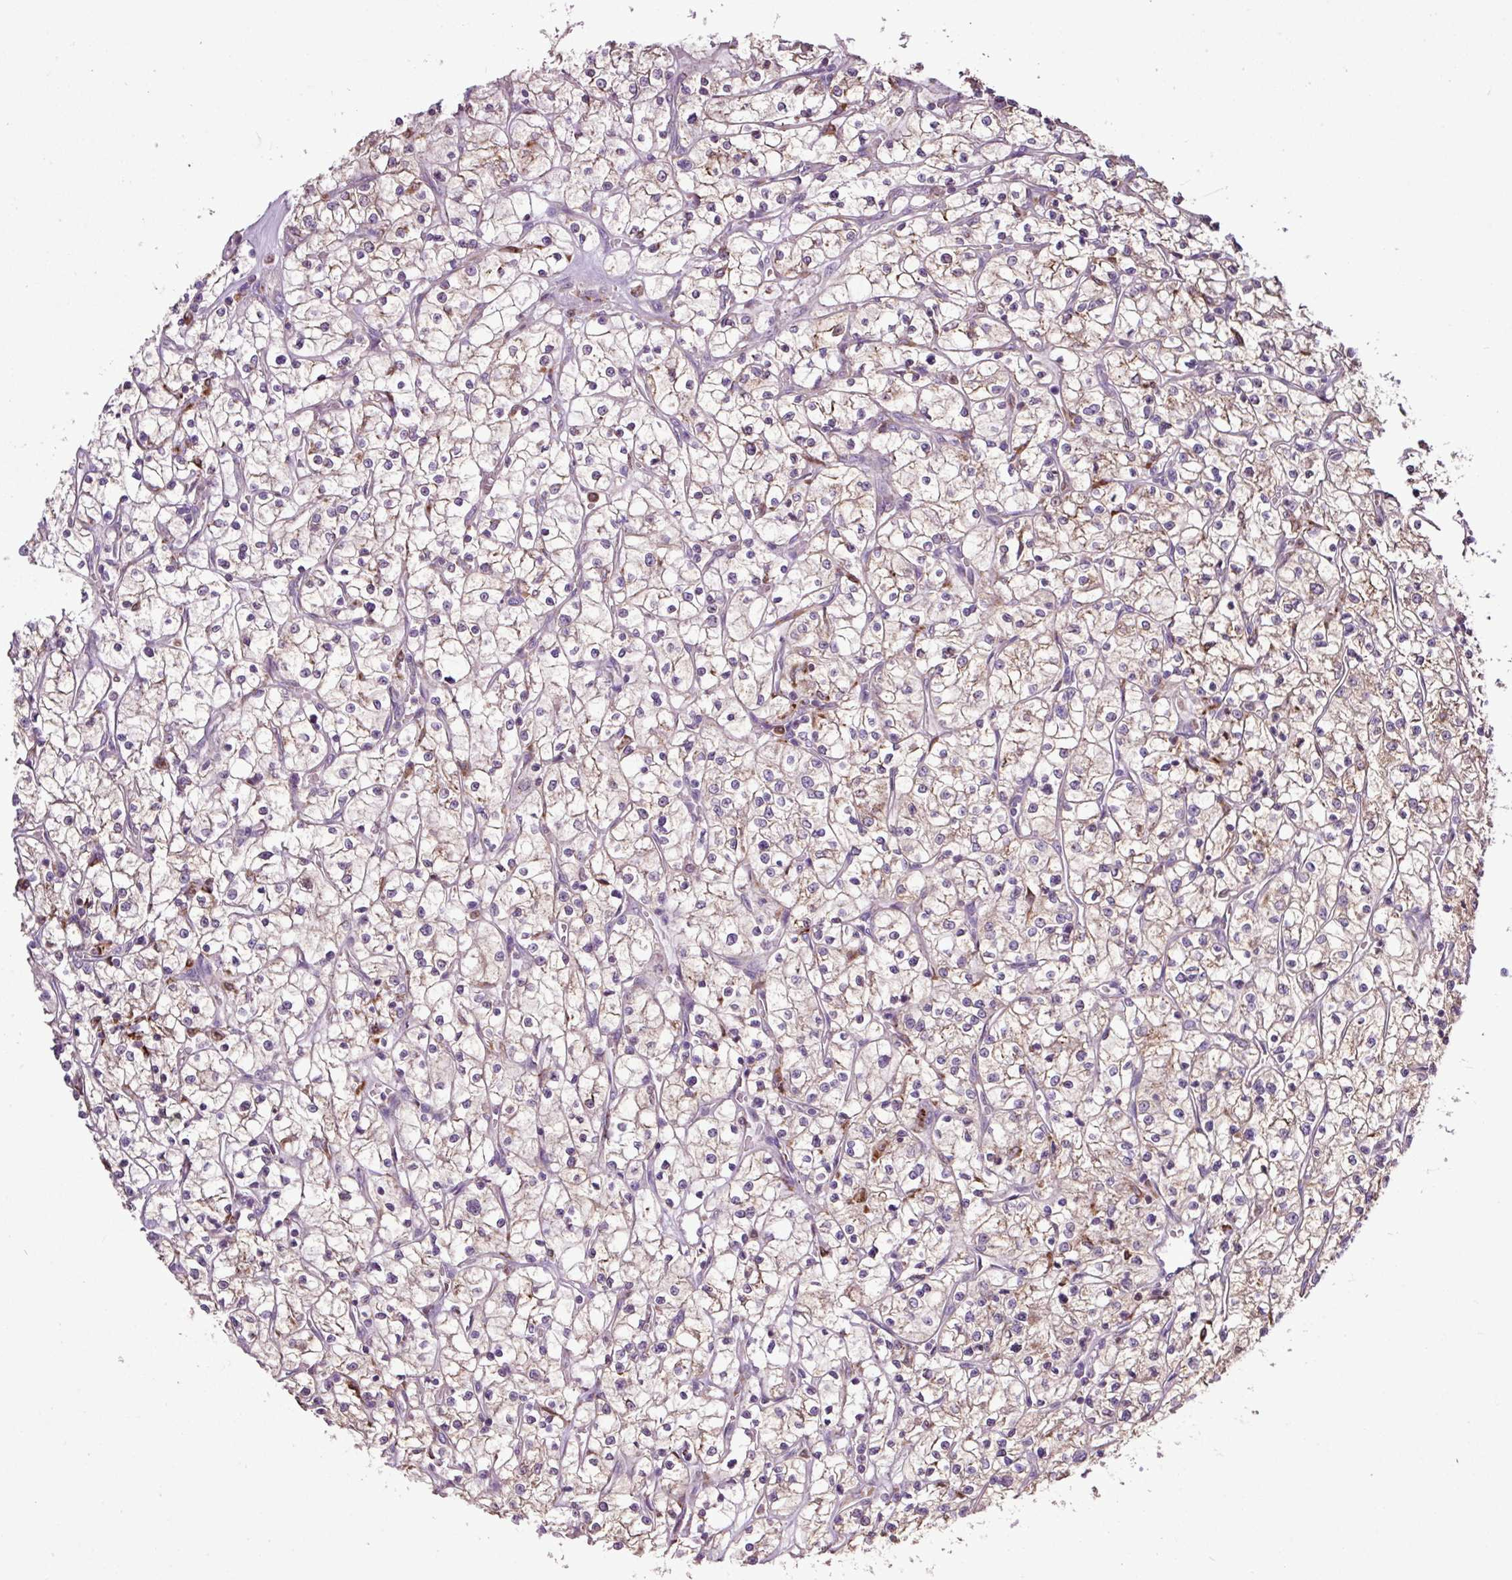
{"staining": {"intensity": "weak", "quantity": "25%-75%", "location": "cytoplasmic/membranous"}, "tissue": "renal cancer", "cell_type": "Tumor cells", "image_type": "cancer", "snomed": [{"axis": "morphology", "description": "Adenocarcinoma, NOS"}, {"axis": "topography", "description": "Kidney"}], "caption": "Weak cytoplasmic/membranous positivity is seen in approximately 25%-75% of tumor cells in adenocarcinoma (renal). The staining was performed using DAB (3,3'-diaminobenzidine) to visualize the protein expression in brown, while the nuclei were stained in blue with hematoxylin (Magnification: 20x).", "gene": "SMCO4", "patient": {"sex": "female", "age": 64}}